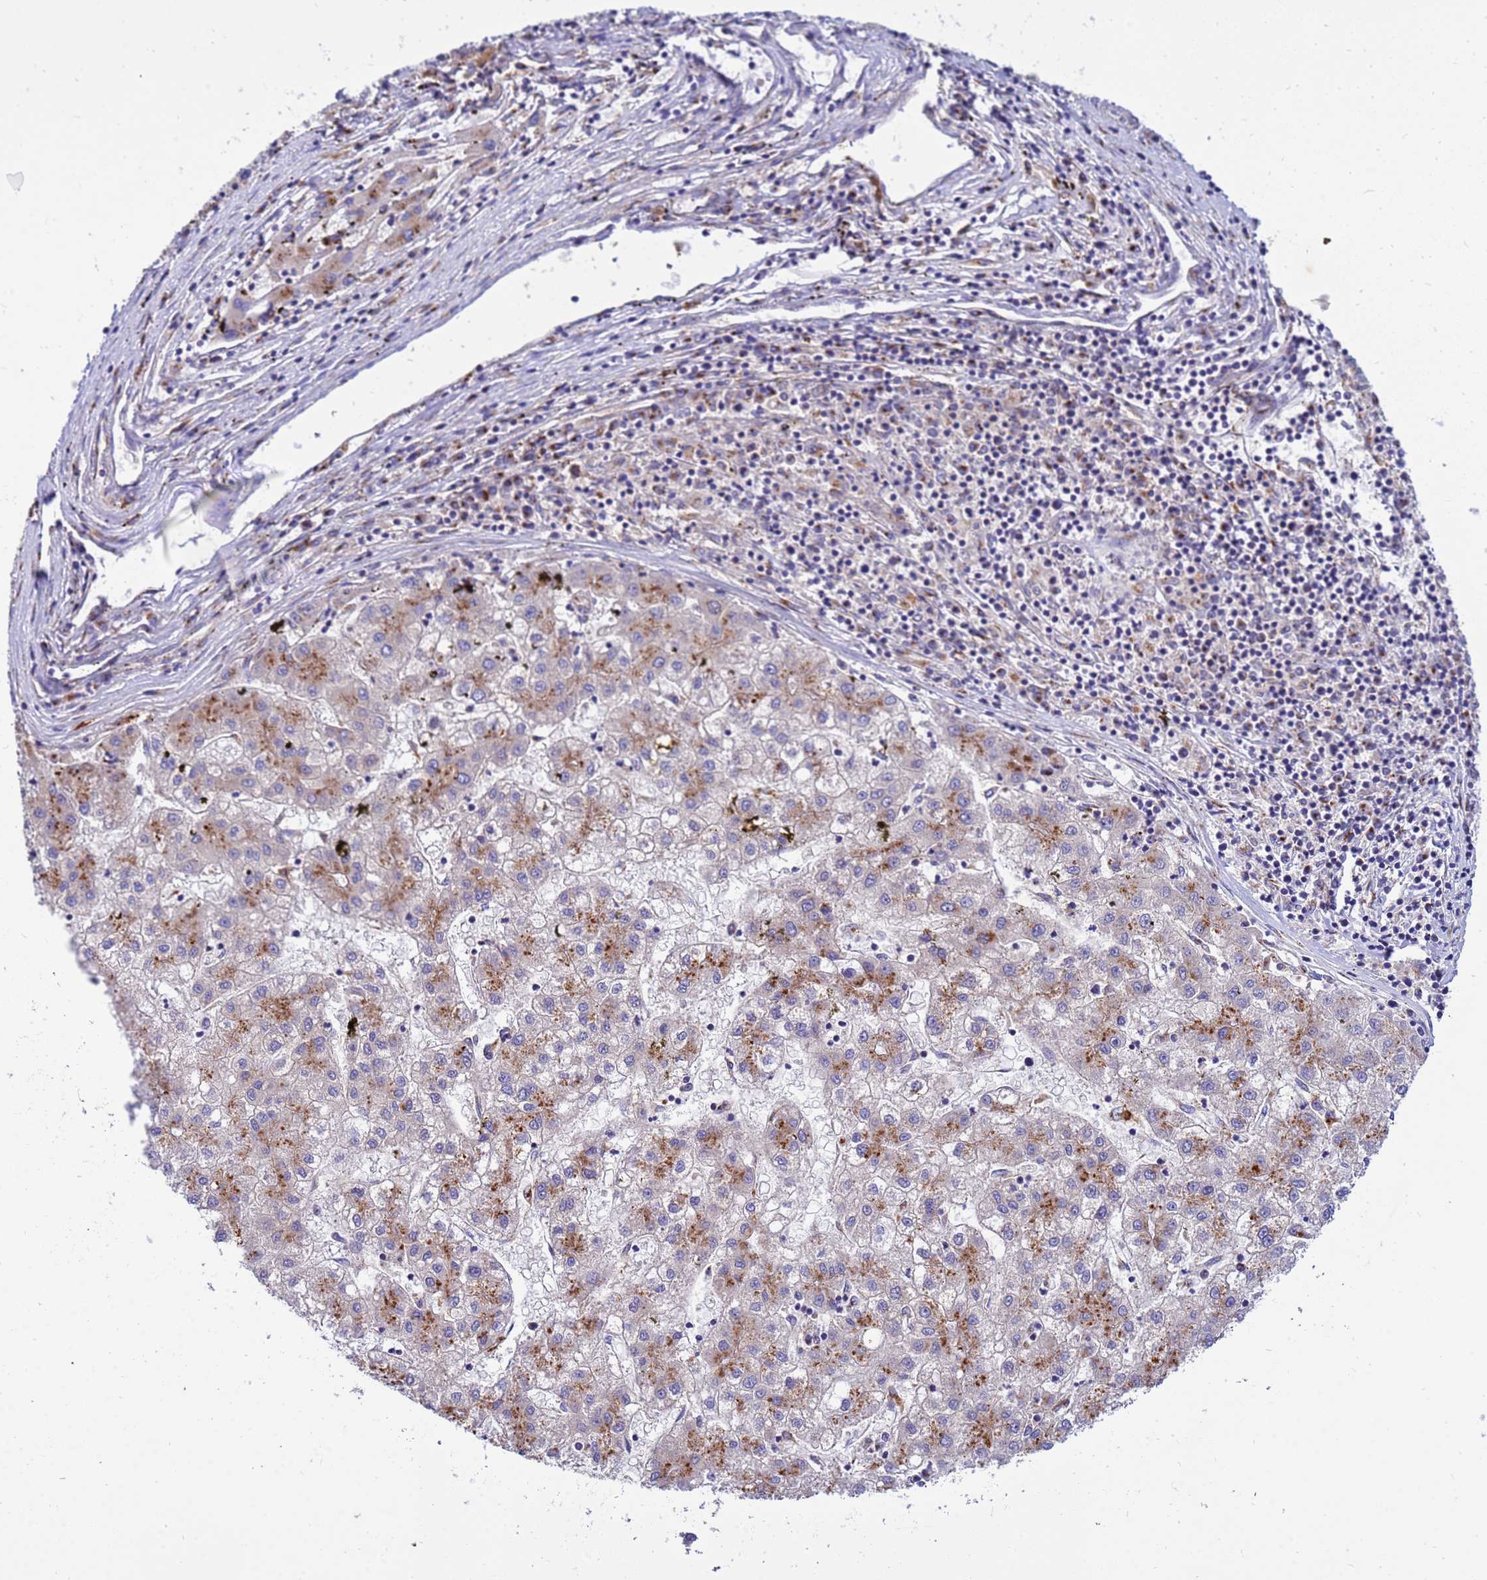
{"staining": {"intensity": "moderate", "quantity": "25%-75%", "location": "cytoplasmic/membranous"}, "tissue": "liver cancer", "cell_type": "Tumor cells", "image_type": "cancer", "snomed": [{"axis": "morphology", "description": "Carcinoma, Hepatocellular, NOS"}, {"axis": "topography", "description": "Liver"}], "caption": "This is an image of immunohistochemistry (IHC) staining of liver hepatocellular carcinoma, which shows moderate positivity in the cytoplasmic/membranous of tumor cells.", "gene": "HPS3", "patient": {"sex": "male", "age": 72}}